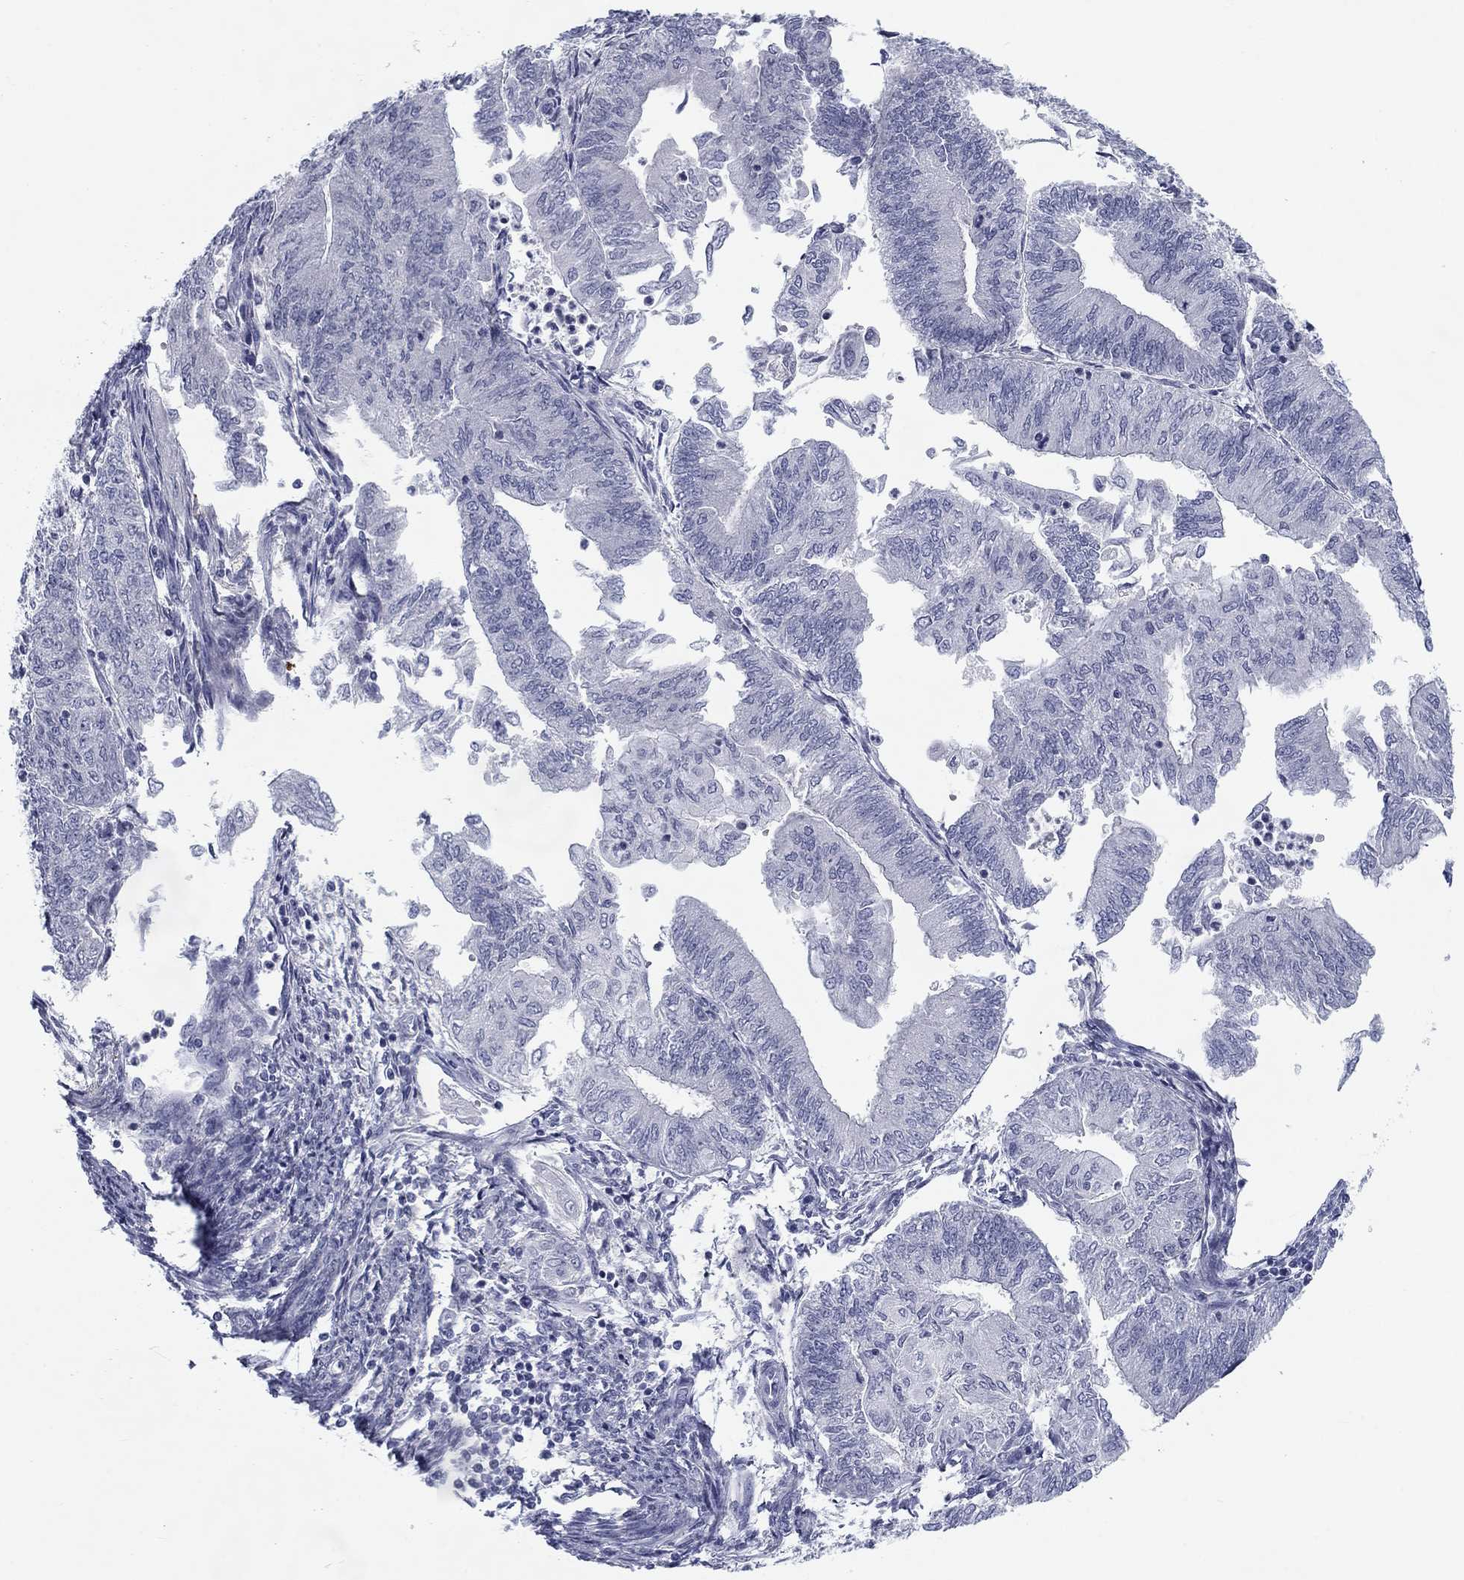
{"staining": {"intensity": "negative", "quantity": "none", "location": "none"}, "tissue": "endometrial cancer", "cell_type": "Tumor cells", "image_type": "cancer", "snomed": [{"axis": "morphology", "description": "Adenocarcinoma, NOS"}, {"axis": "topography", "description": "Endometrium"}], "caption": "Histopathology image shows no significant protein expression in tumor cells of endometrial cancer.", "gene": "CALB1", "patient": {"sex": "female", "age": 59}}